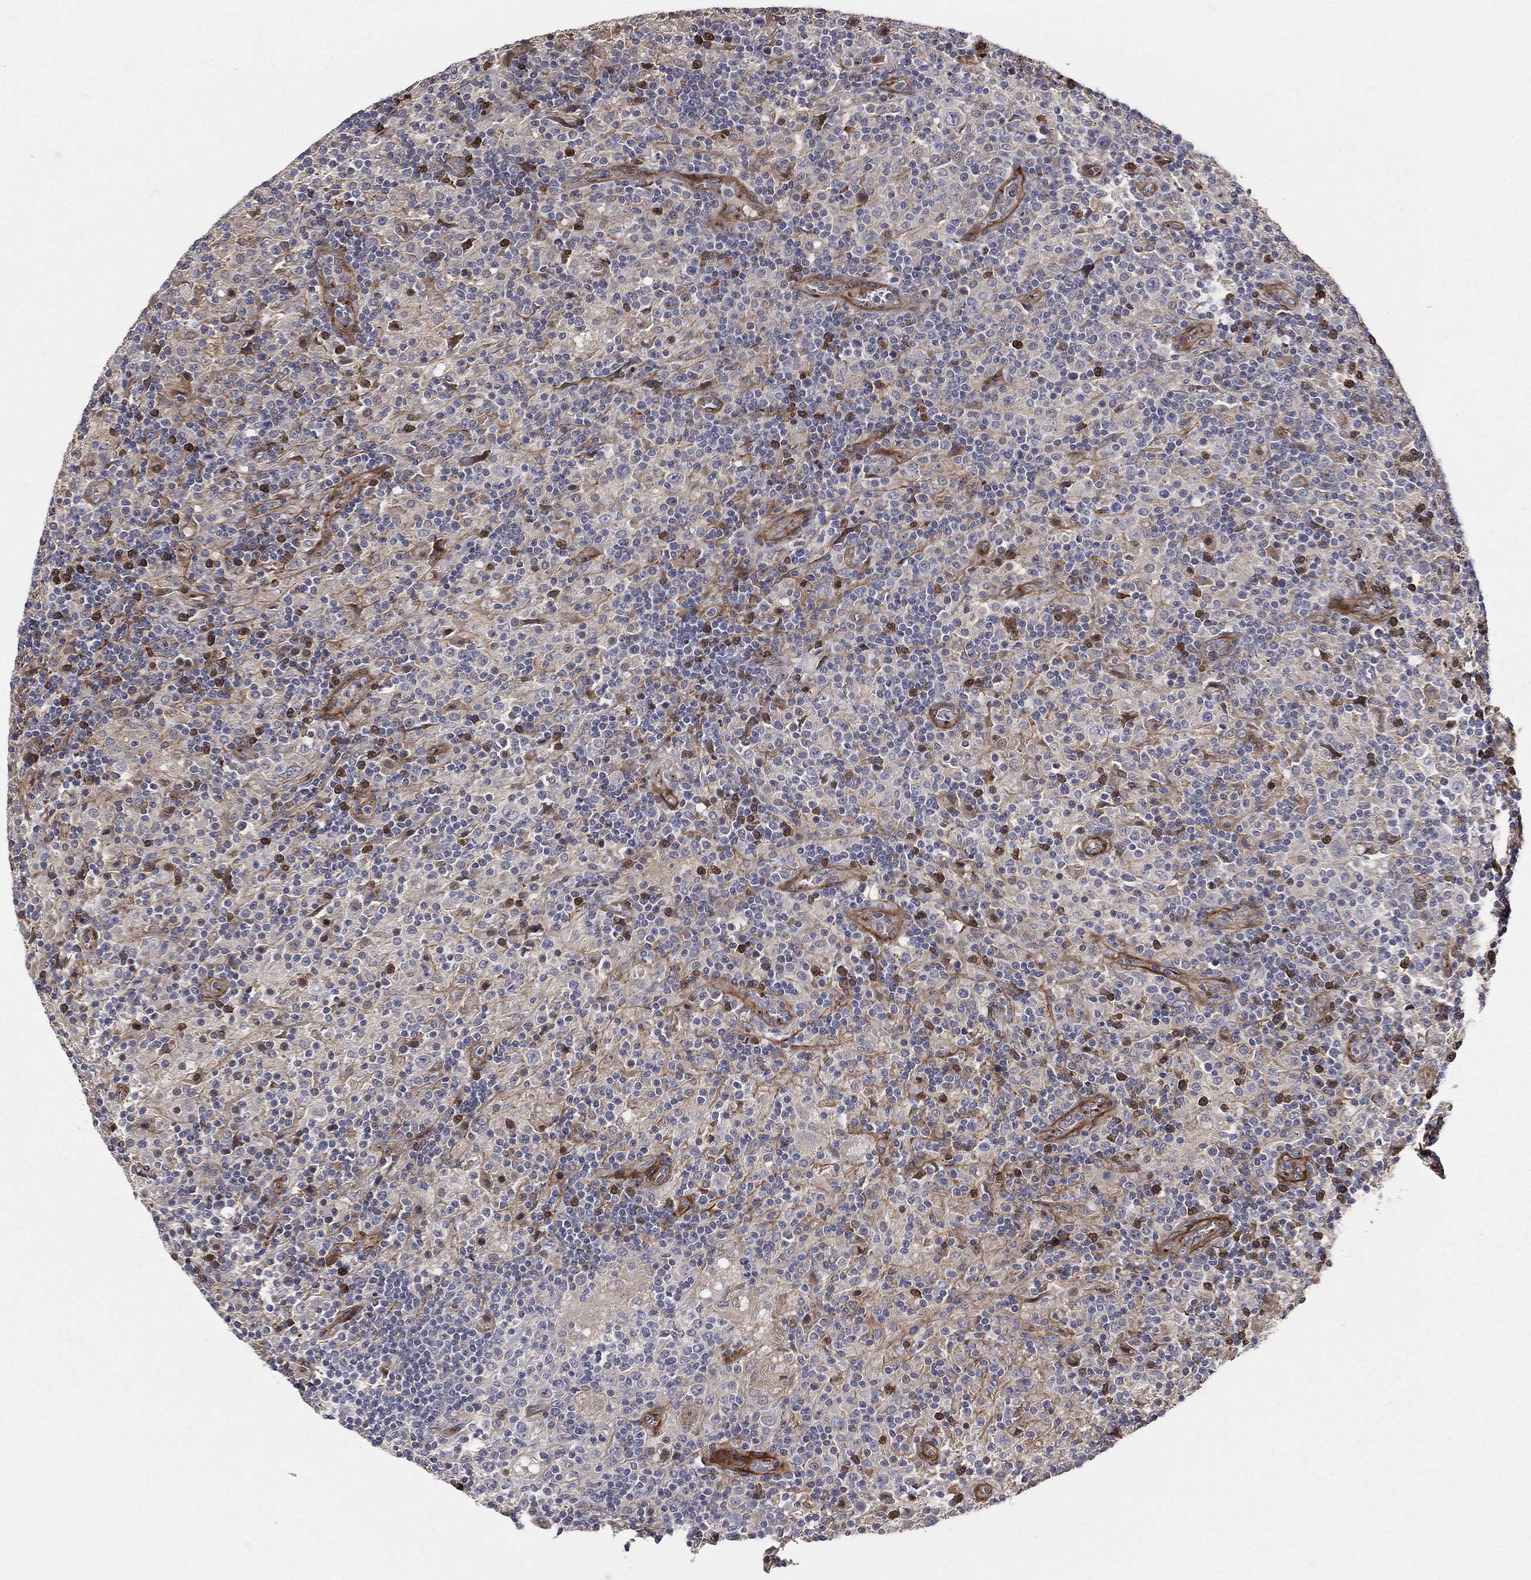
{"staining": {"intensity": "negative", "quantity": "none", "location": "none"}, "tissue": "lymphoma", "cell_type": "Tumor cells", "image_type": "cancer", "snomed": [{"axis": "morphology", "description": "Hodgkin's disease, NOS"}, {"axis": "topography", "description": "Lymph node"}], "caption": "Immunohistochemistry micrograph of neoplastic tissue: human Hodgkin's disease stained with DAB shows no significant protein expression in tumor cells. (DAB IHC visualized using brightfield microscopy, high magnification).", "gene": "ENTPD1", "patient": {"sex": "male", "age": 70}}